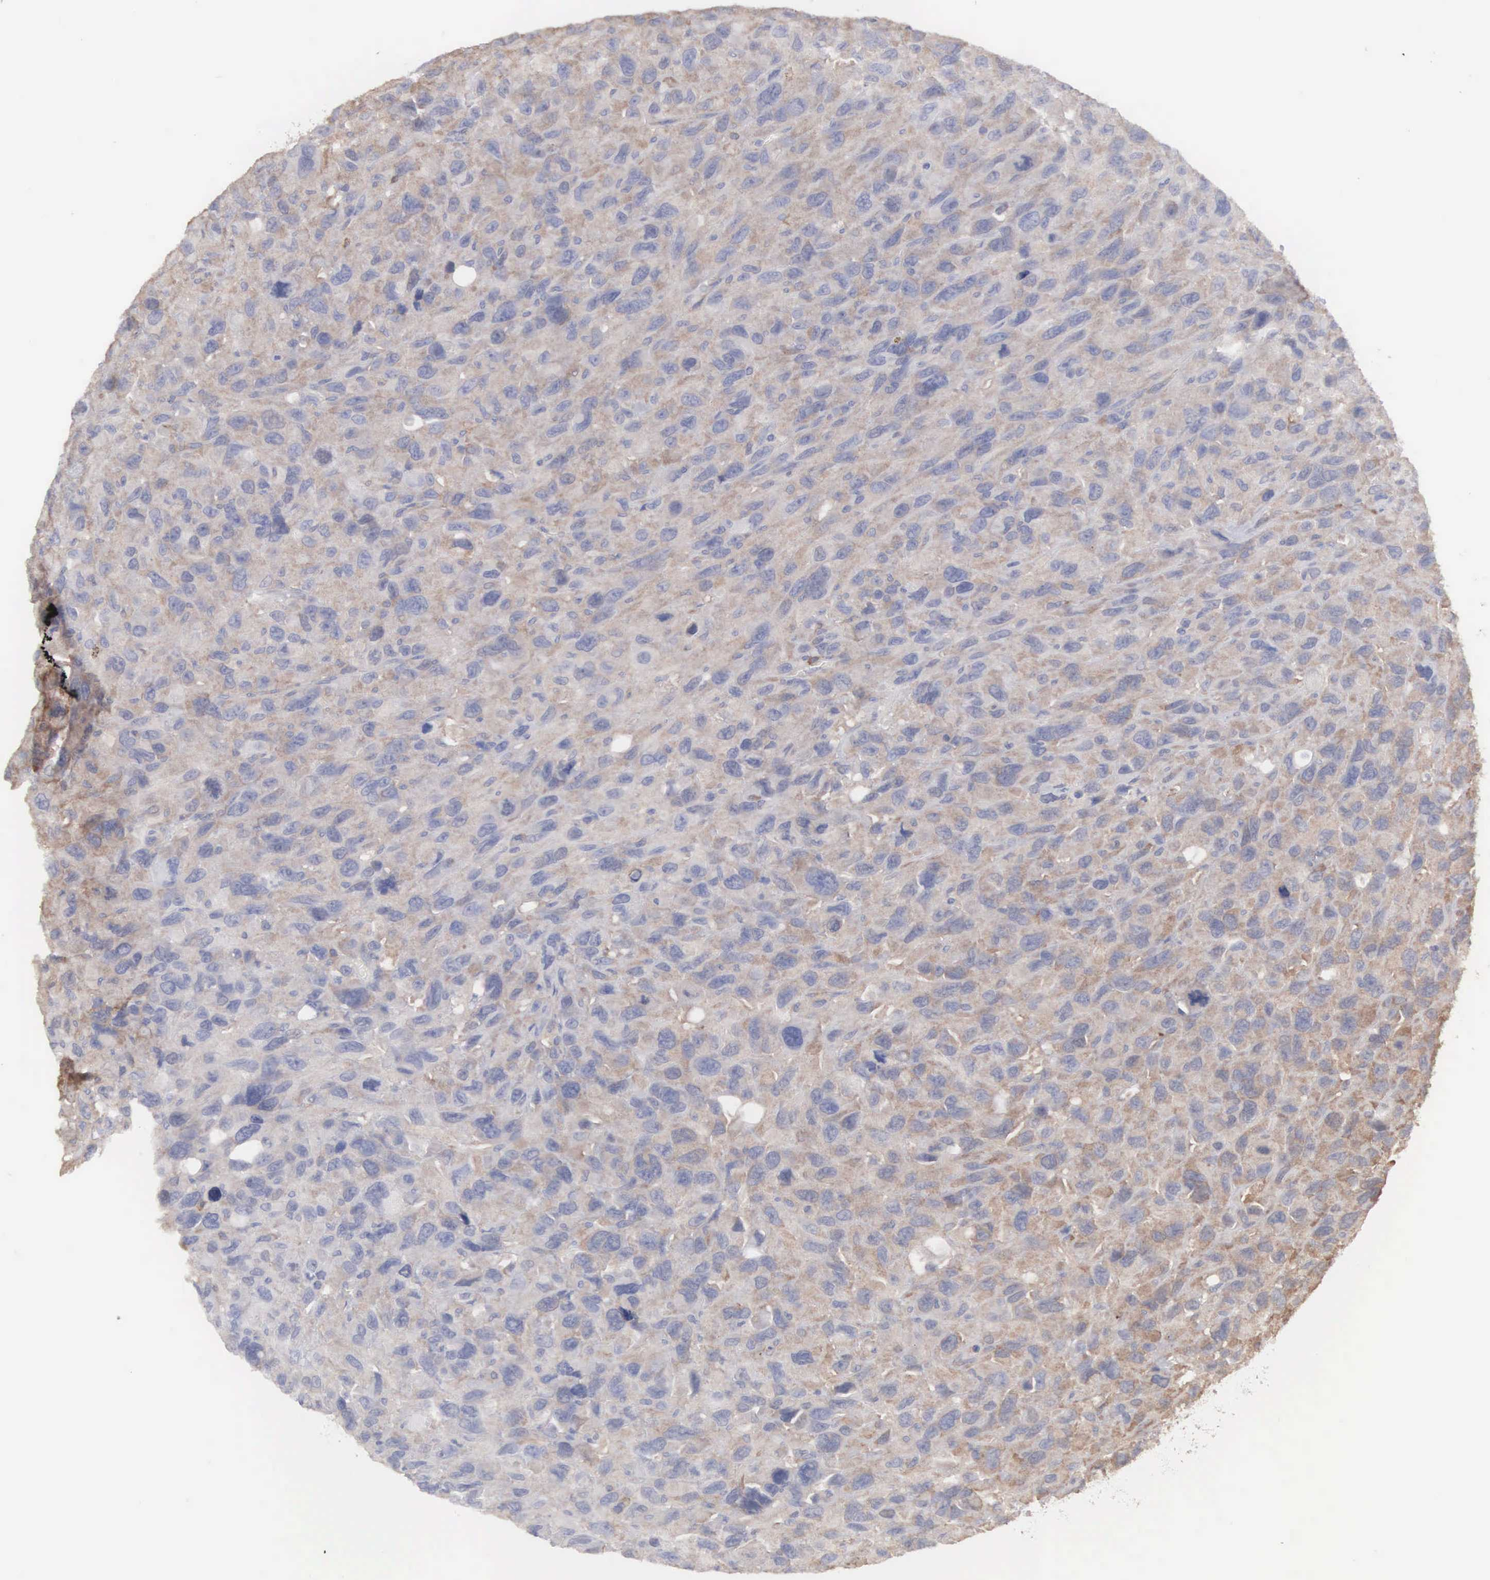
{"staining": {"intensity": "moderate", "quantity": "25%-75%", "location": "cytoplasmic/membranous"}, "tissue": "renal cancer", "cell_type": "Tumor cells", "image_type": "cancer", "snomed": [{"axis": "morphology", "description": "Adenocarcinoma, NOS"}, {"axis": "topography", "description": "Kidney"}], "caption": "Moderate cytoplasmic/membranous expression is present in approximately 25%-75% of tumor cells in renal cancer.", "gene": "MTHFD1", "patient": {"sex": "male", "age": 79}}